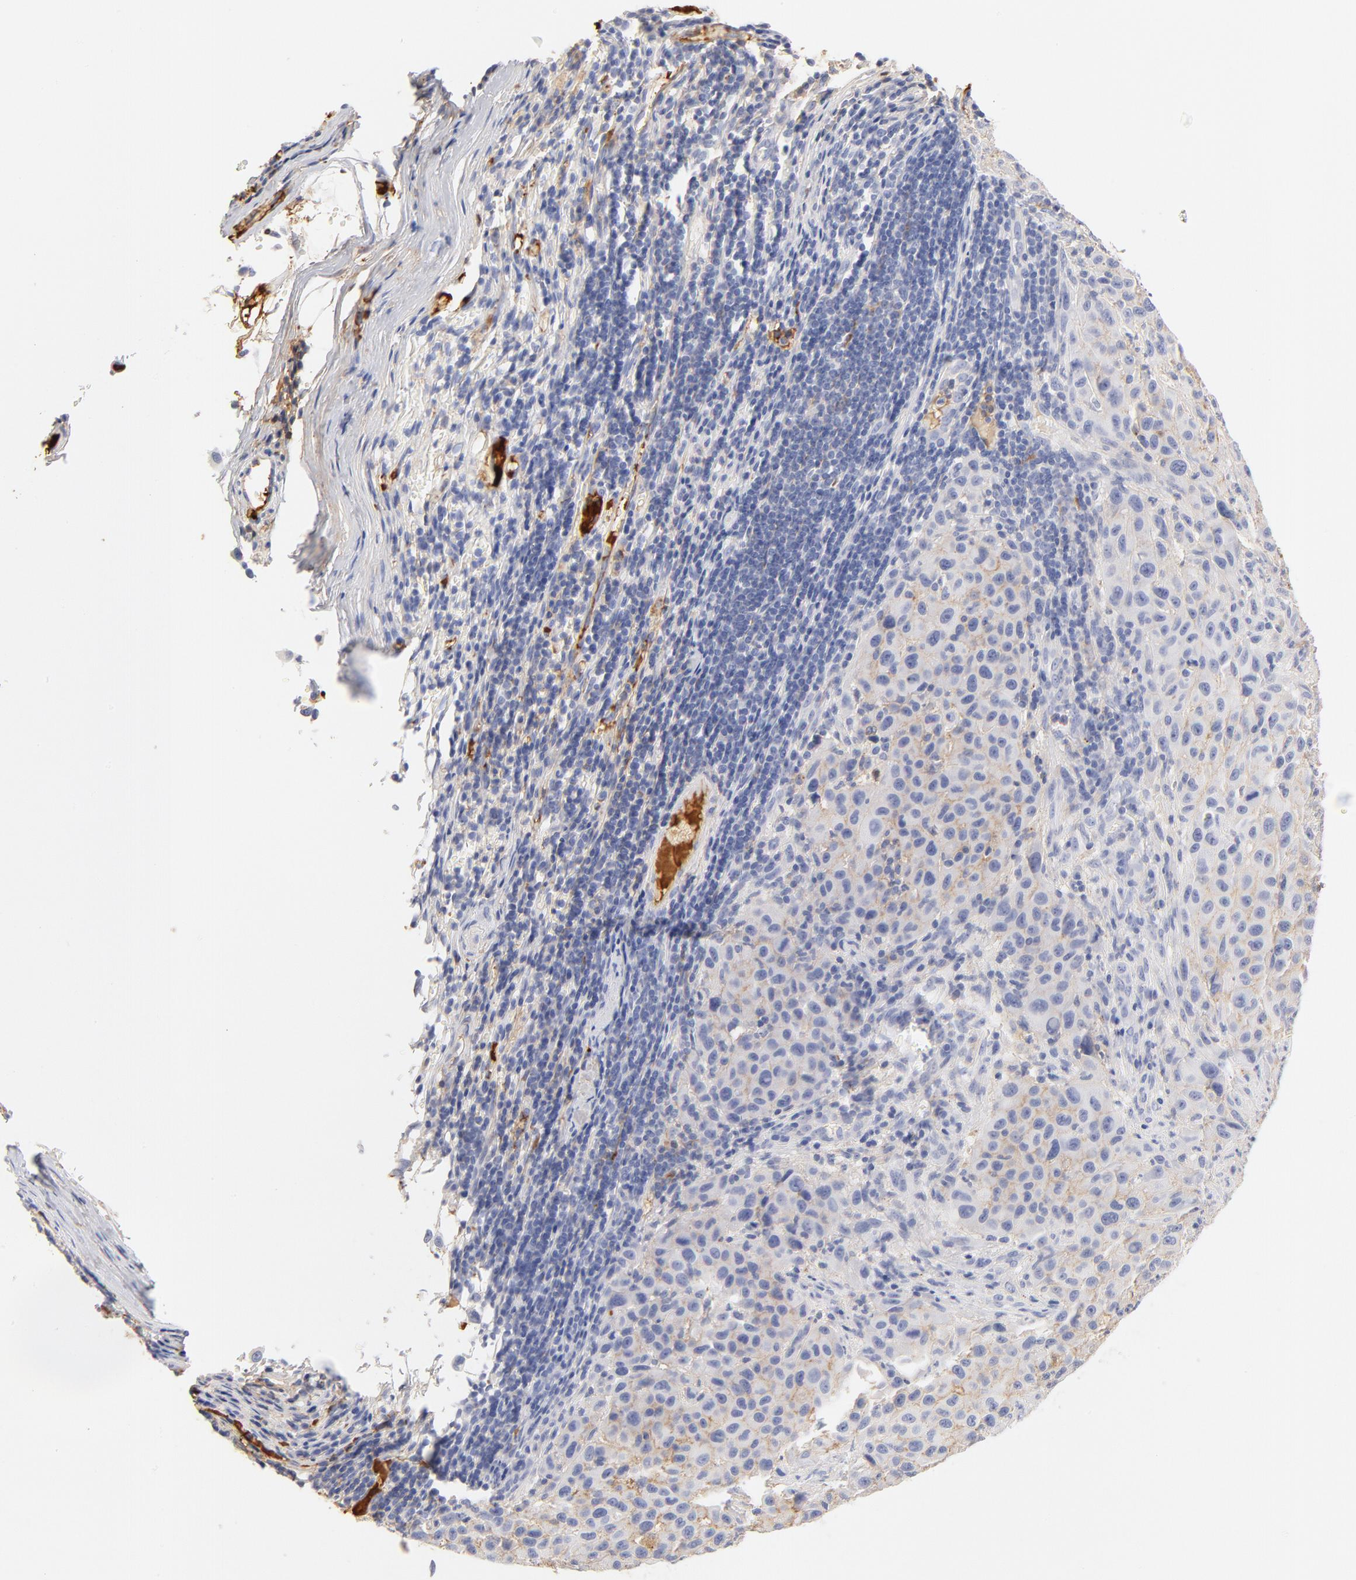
{"staining": {"intensity": "negative", "quantity": "none", "location": "none"}, "tissue": "melanoma", "cell_type": "Tumor cells", "image_type": "cancer", "snomed": [{"axis": "morphology", "description": "Malignant melanoma, Metastatic site"}, {"axis": "topography", "description": "Lymph node"}], "caption": "Human malignant melanoma (metastatic site) stained for a protein using immunohistochemistry (IHC) reveals no expression in tumor cells.", "gene": "C3", "patient": {"sex": "male", "age": 61}}